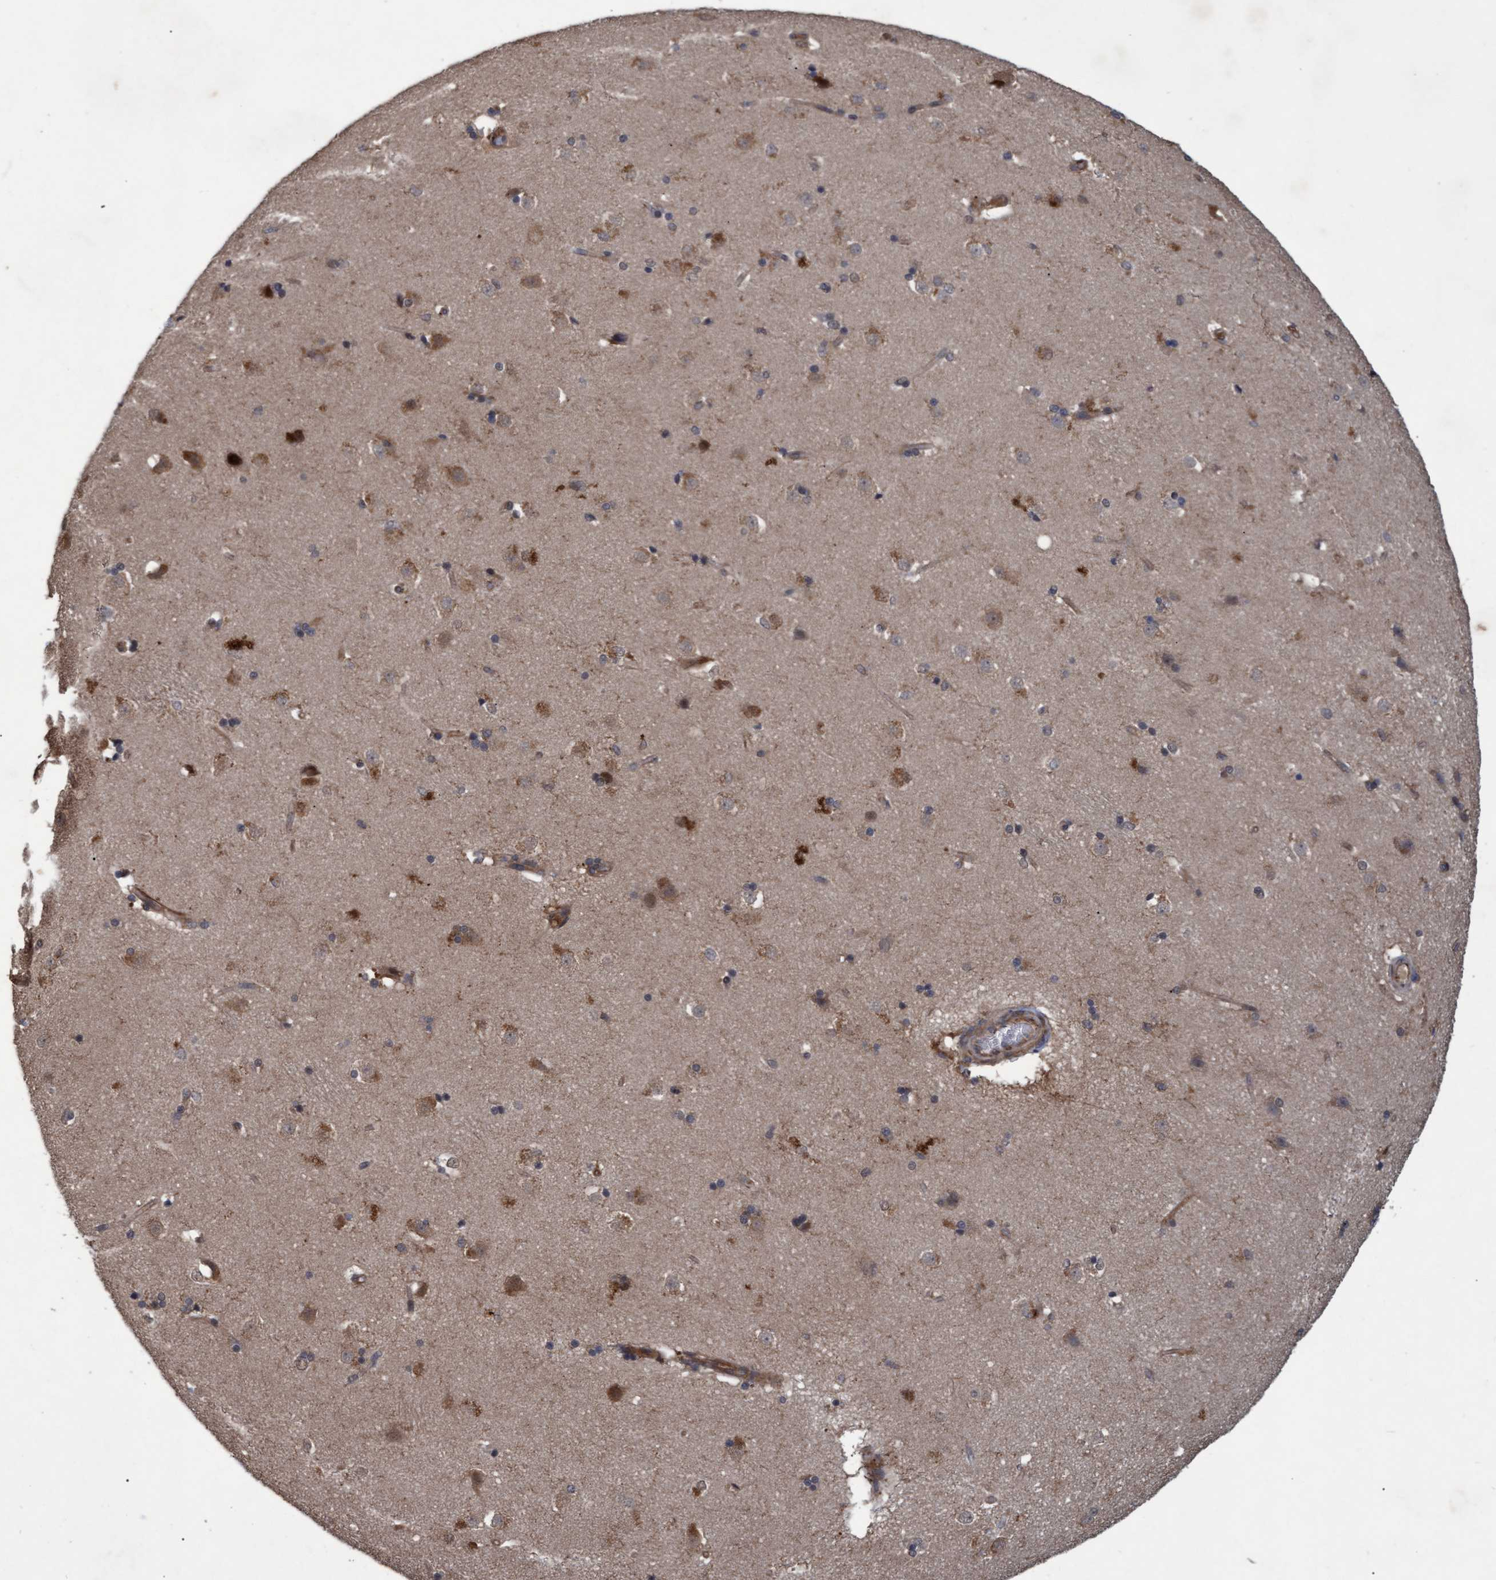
{"staining": {"intensity": "strong", "quantity": "<25%", "location": "cytoplasmic/membranous"}, "tissue": "caudate", "cell_type": "Glial cells", "image_type": "normal", "snomed": [{"axis": "morphology", "description": "Normal tissue, NOS"}, {"axis": "topography", "description": "Lateral ventricle wall"}], "caption": "Glial cells demonstrate strong cytoplasmic/membranous staining in approximately <25% of cells in benign caudate. (brown staining indicates protein expression, while blue staining denotes nuclei).", "gene": "PSMB6", "patient": {"sex": "female", "age": 19}}